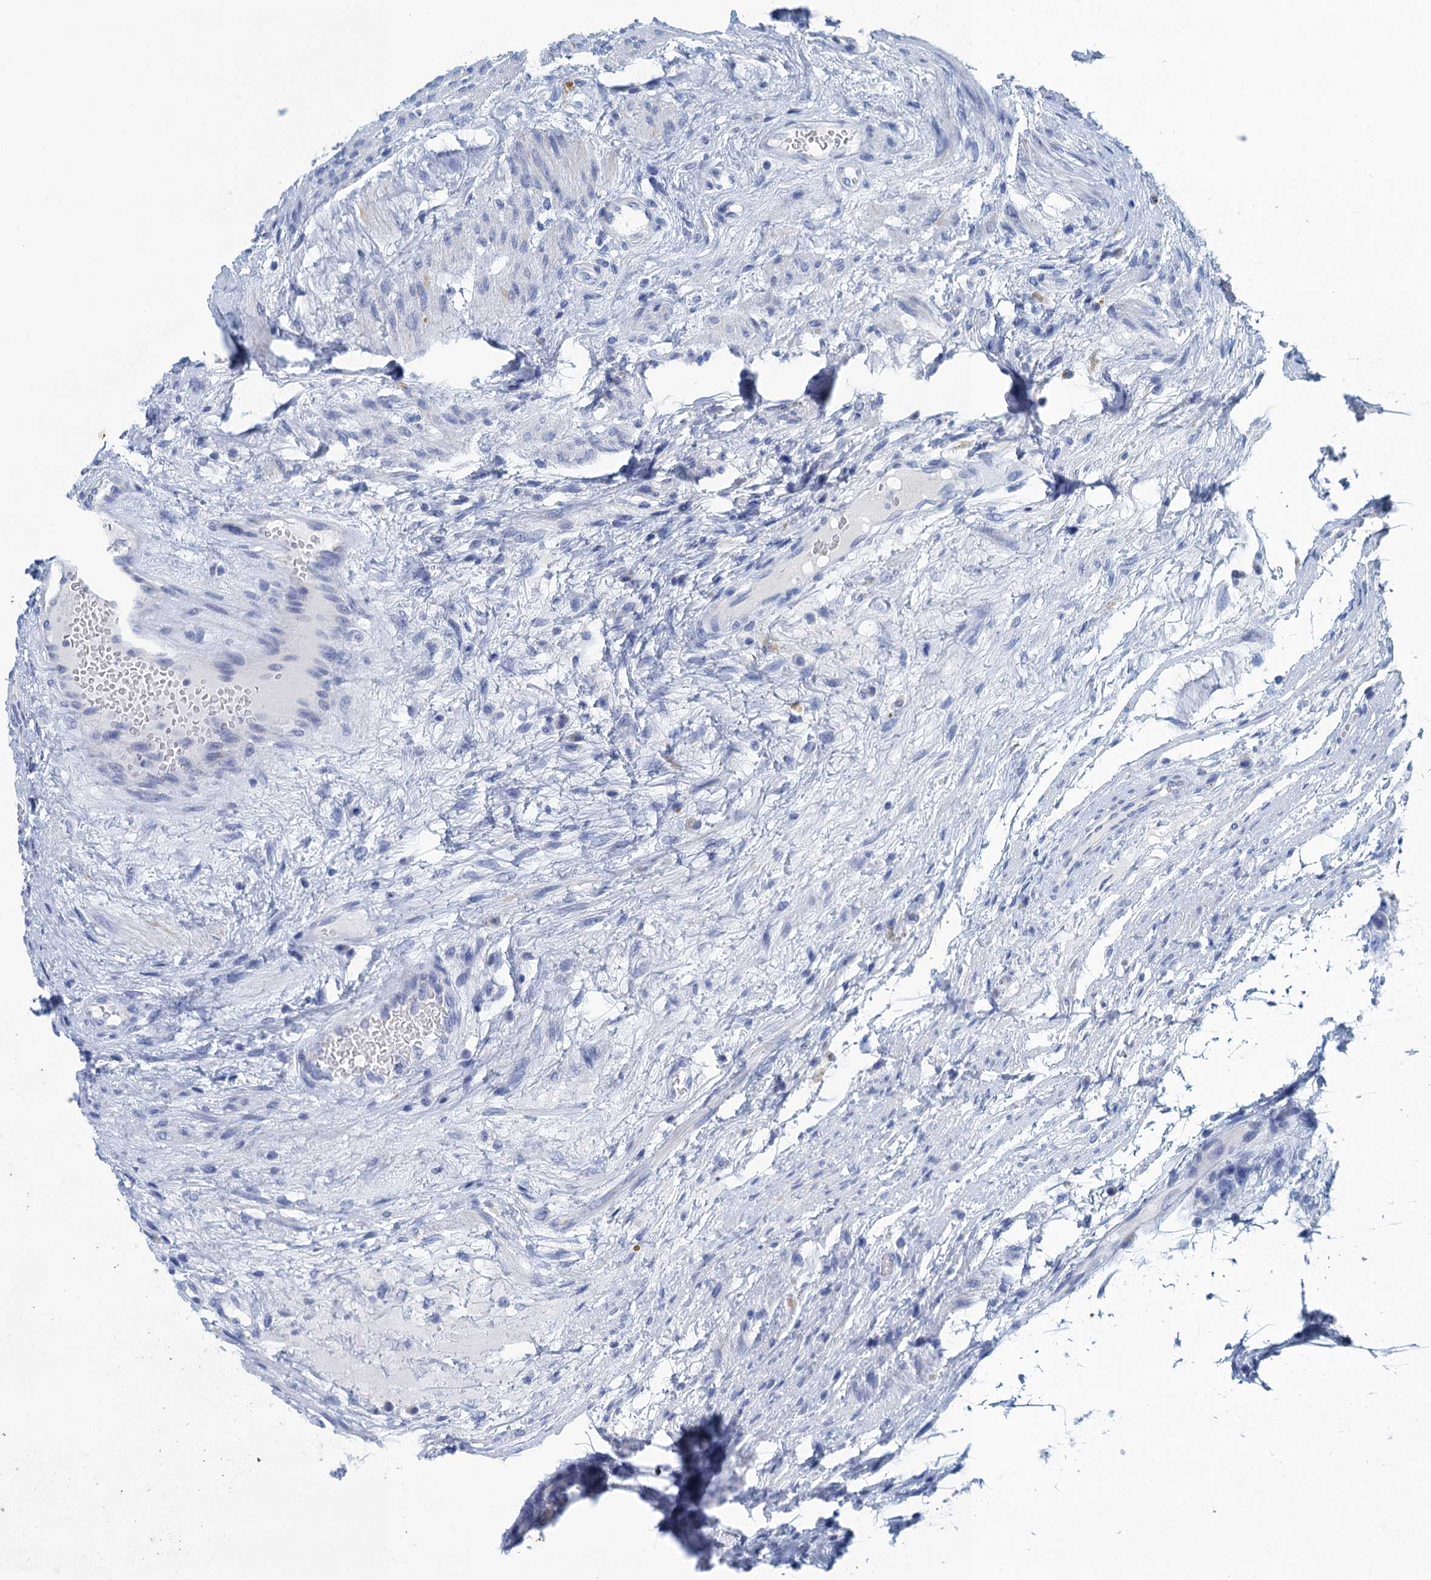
{"staining": {"intensity": "negative", "quantity": "none", "location": "none"}, "tissue": "testis cancer", "cell_type": "Tumor cells", "image_type": "cancer", "snomed": [{"axis": "morphology", "description": "Carcinoma, Embryonal, NOS"}, {"axis": "topography", "description": "Testis"}], "caption": "There is no significant expression in tumor cells of embryonal carcinoma (testis).", "gene": "SCEL", "patient": {"sex": "male", "age": 26}}